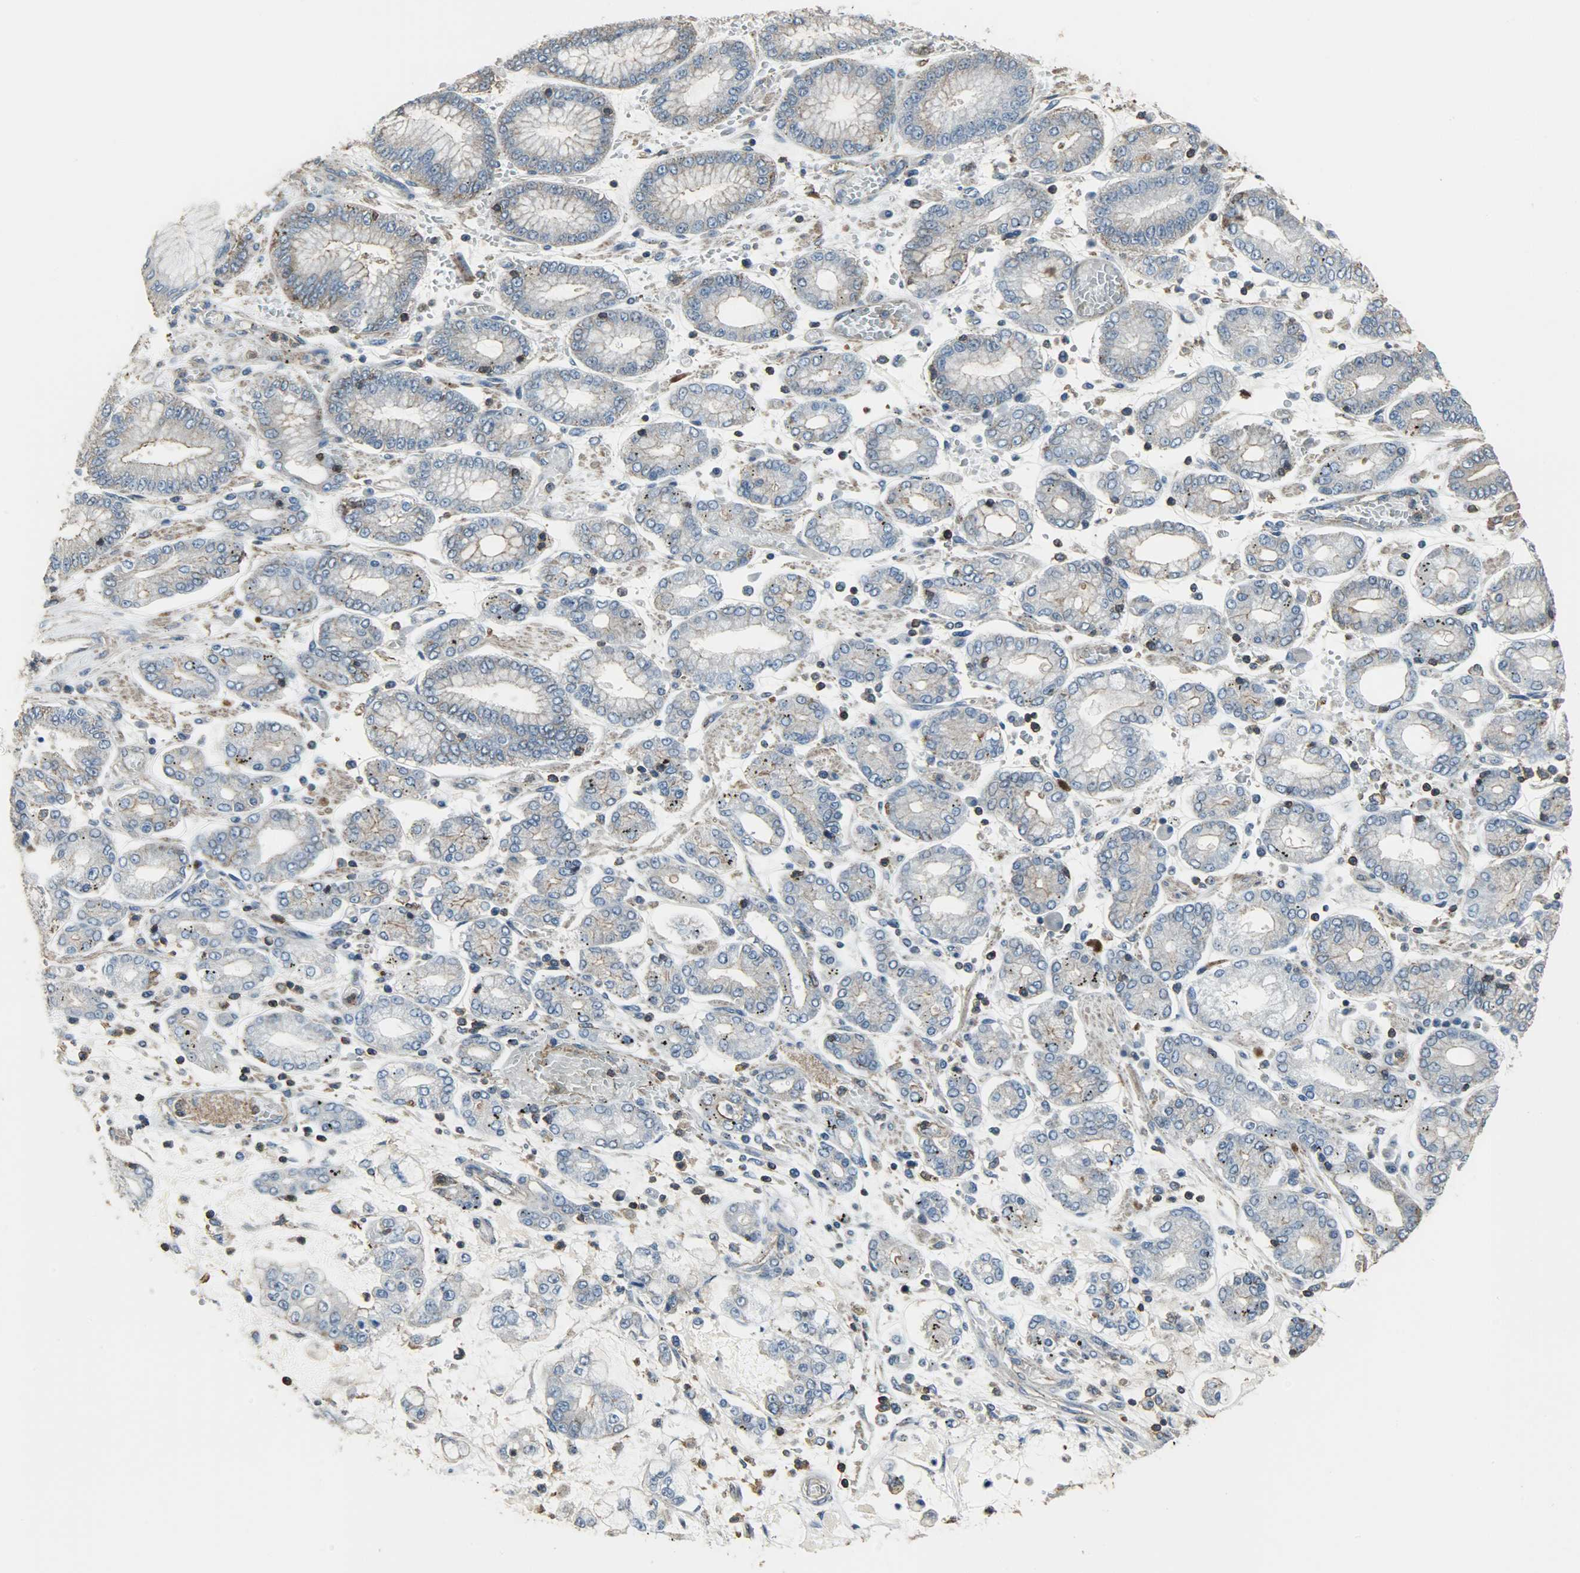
{"staining": {"intensity": "weak", "quantity": ">75%", "location": "cytoplasmic/membranous"}, "tissue": "stomach cancer", "cell_type": "Tumor cells", "image_type": "cancer", "snomed": [{"axis": "morphology", "description": "Normal tissue, NOS"}, {"axis": "morphology", "description": "Adenocarcinoma, NOS"}, {"axis": "topography", "description": "Stomach, upper"}, {"axis": "topography", "description": "Stomach"}], "caption": "A histopathology image of adenocarcinoma (stomach) stained for a protein displays weak cytoplasmic/membranous brown staining in tumor cells.", "gene": "DNAJA4", "patient": {"sex": "male", "age": 76}}